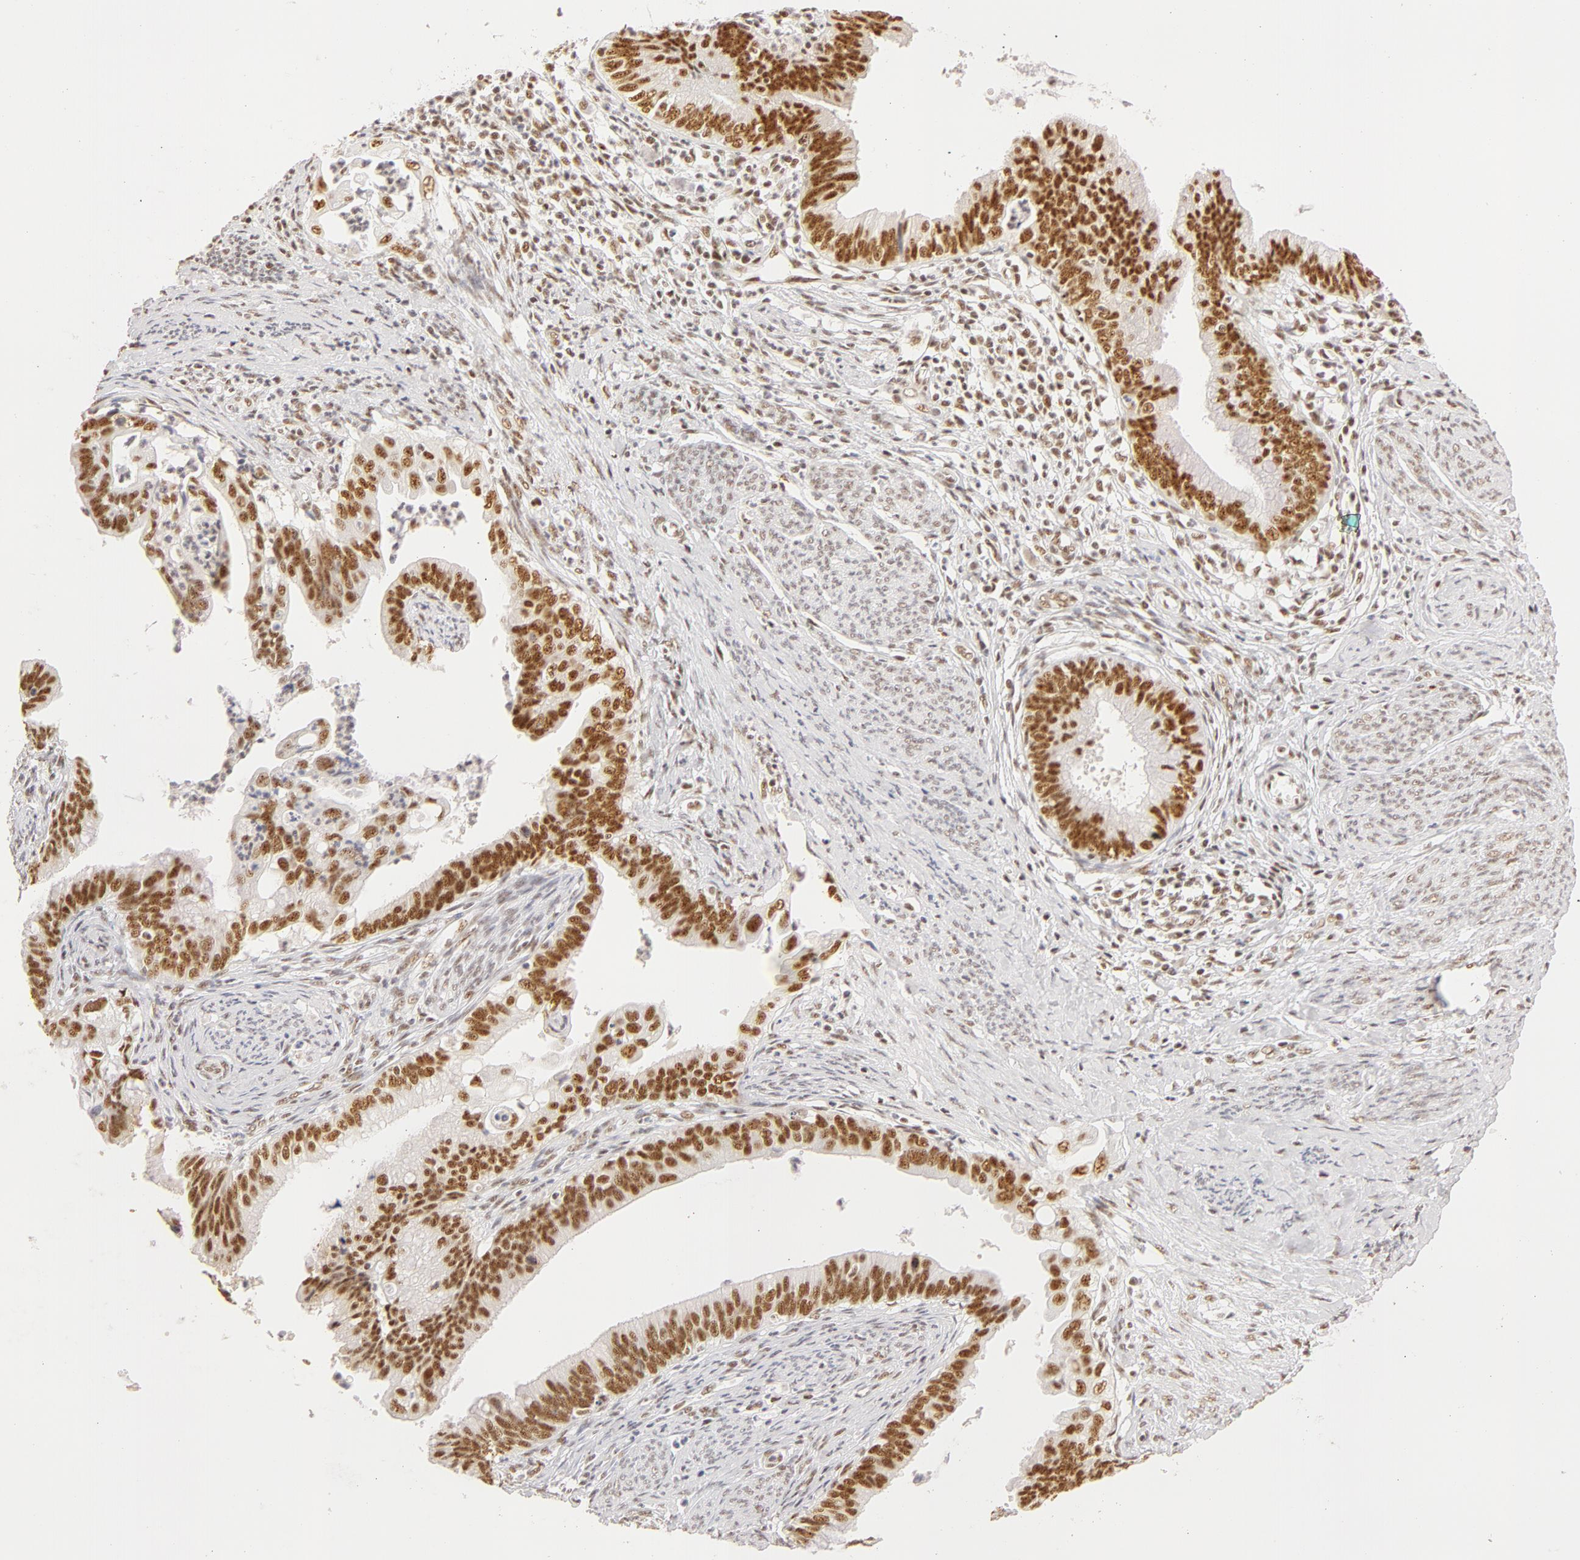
{"staining": {"intensity": "moderate", "quantity": ">75%", "location": "nuclear"}, "tissue": "cervical cancer", "cell_type": "Tumor cells", "image_type": "cancer", "snomed": [{"axis": "morphology", "description": "Adenocarcinoma, NOS"}, {"axis": "topography", "description": "Cervix"}], "caption": "A micrograph showing moderate nuclear expression in approximately >75% of tumor cells in adenocarcinoma (cervical), as visualized by brown immunohistochemical staining.", "gene": "RBM39", "patient": {"sex": "female", "age": 47}}